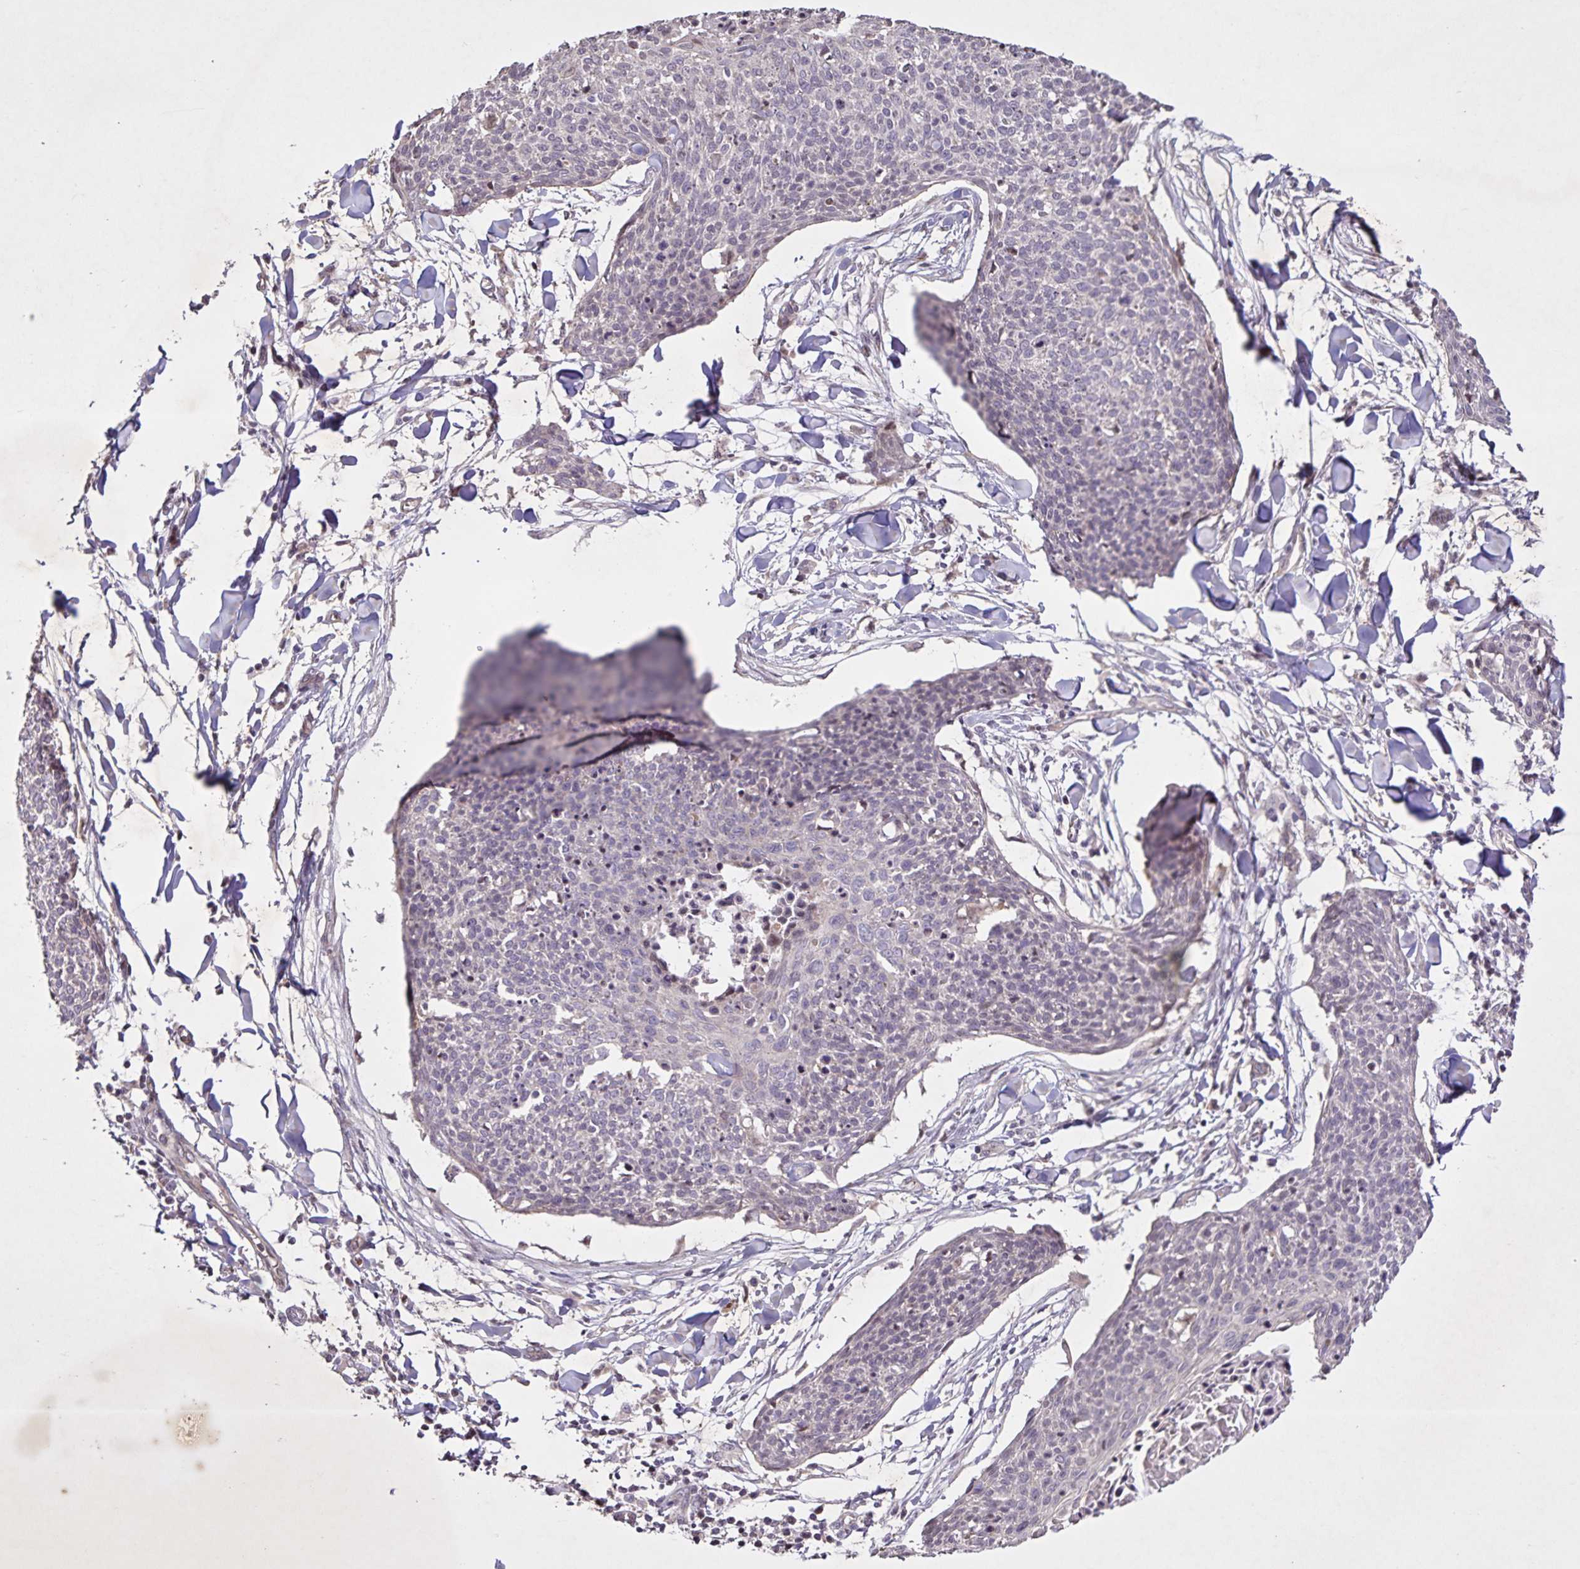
{"staining": {"intensity": "negative", "quantity": "none", "location": "none"}, "tissue": "skin cancer", "cell_type": "Tumor cells", "image_type": "cancer", "snomed": [{"axis": "morphology", "description": "Squamous cell carcinoma, NOS"}, {"axis": "topography", "description": "Skin"}, {"axis": "topography", "description": "Vulva"}], "caption": "There is no significant staining in tumor cells of skin squamous cell carcinoma.", "gene": "GDF2", "patient": {"sex": "female", "age": 75}}